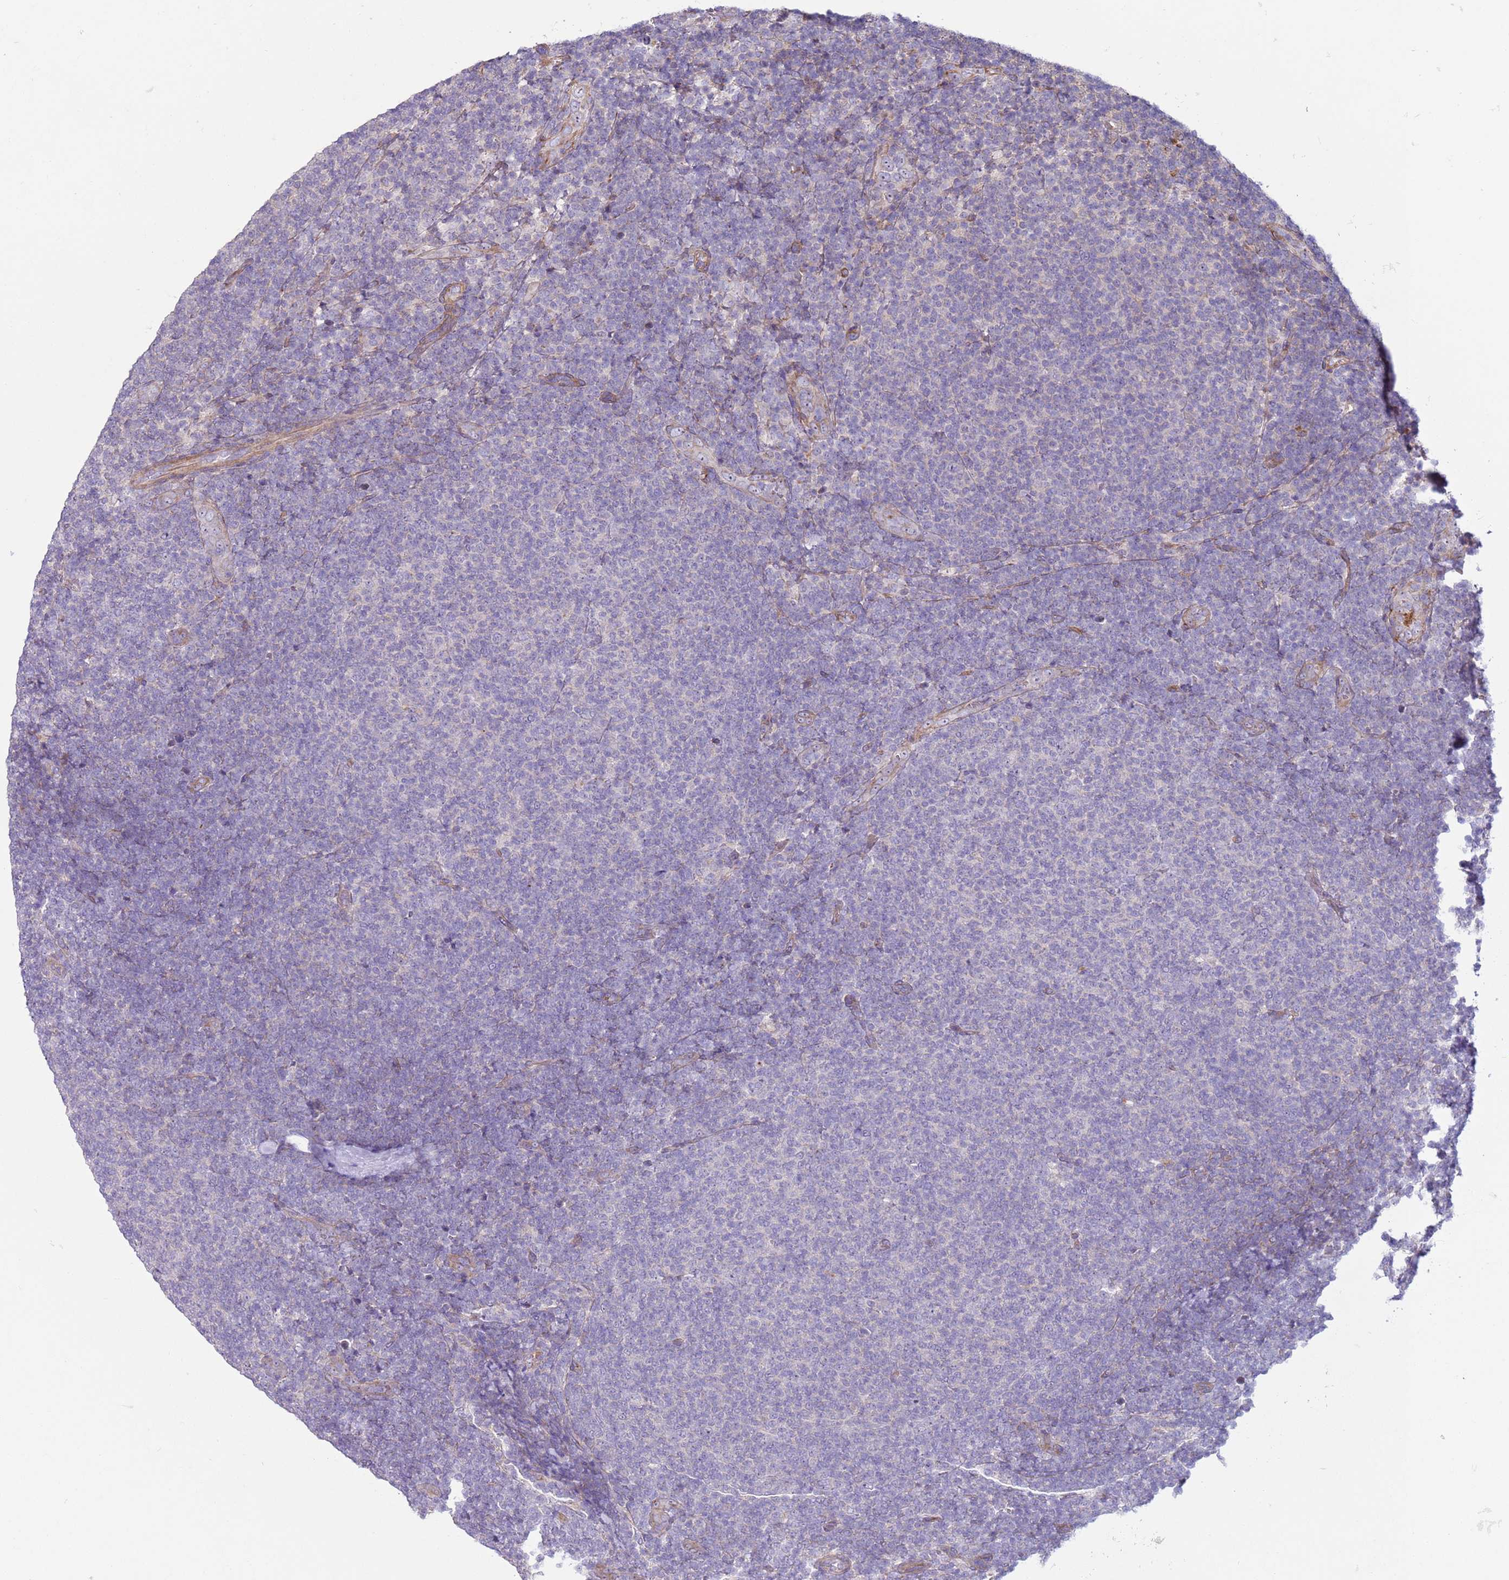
{"staining": {"intensity": "negative", "quantity": "none", "location": "none"}, "tissue": "lymphoma", "cell_type": "Tumor cells", "image_type": "cancer", "snomed": [{"axis": "morphology", "description": "Malignant lymphoma, non-Hodgkin's type, Low grade"}, {"axis": "topography", "description": "Lymph node"}], "caption": "Lymphoma was stained to show a protein in brown. There is no significant positivity in tumor cells.", "gene": "HEATR1", "patient": {"sex": "male", "age": 66}}